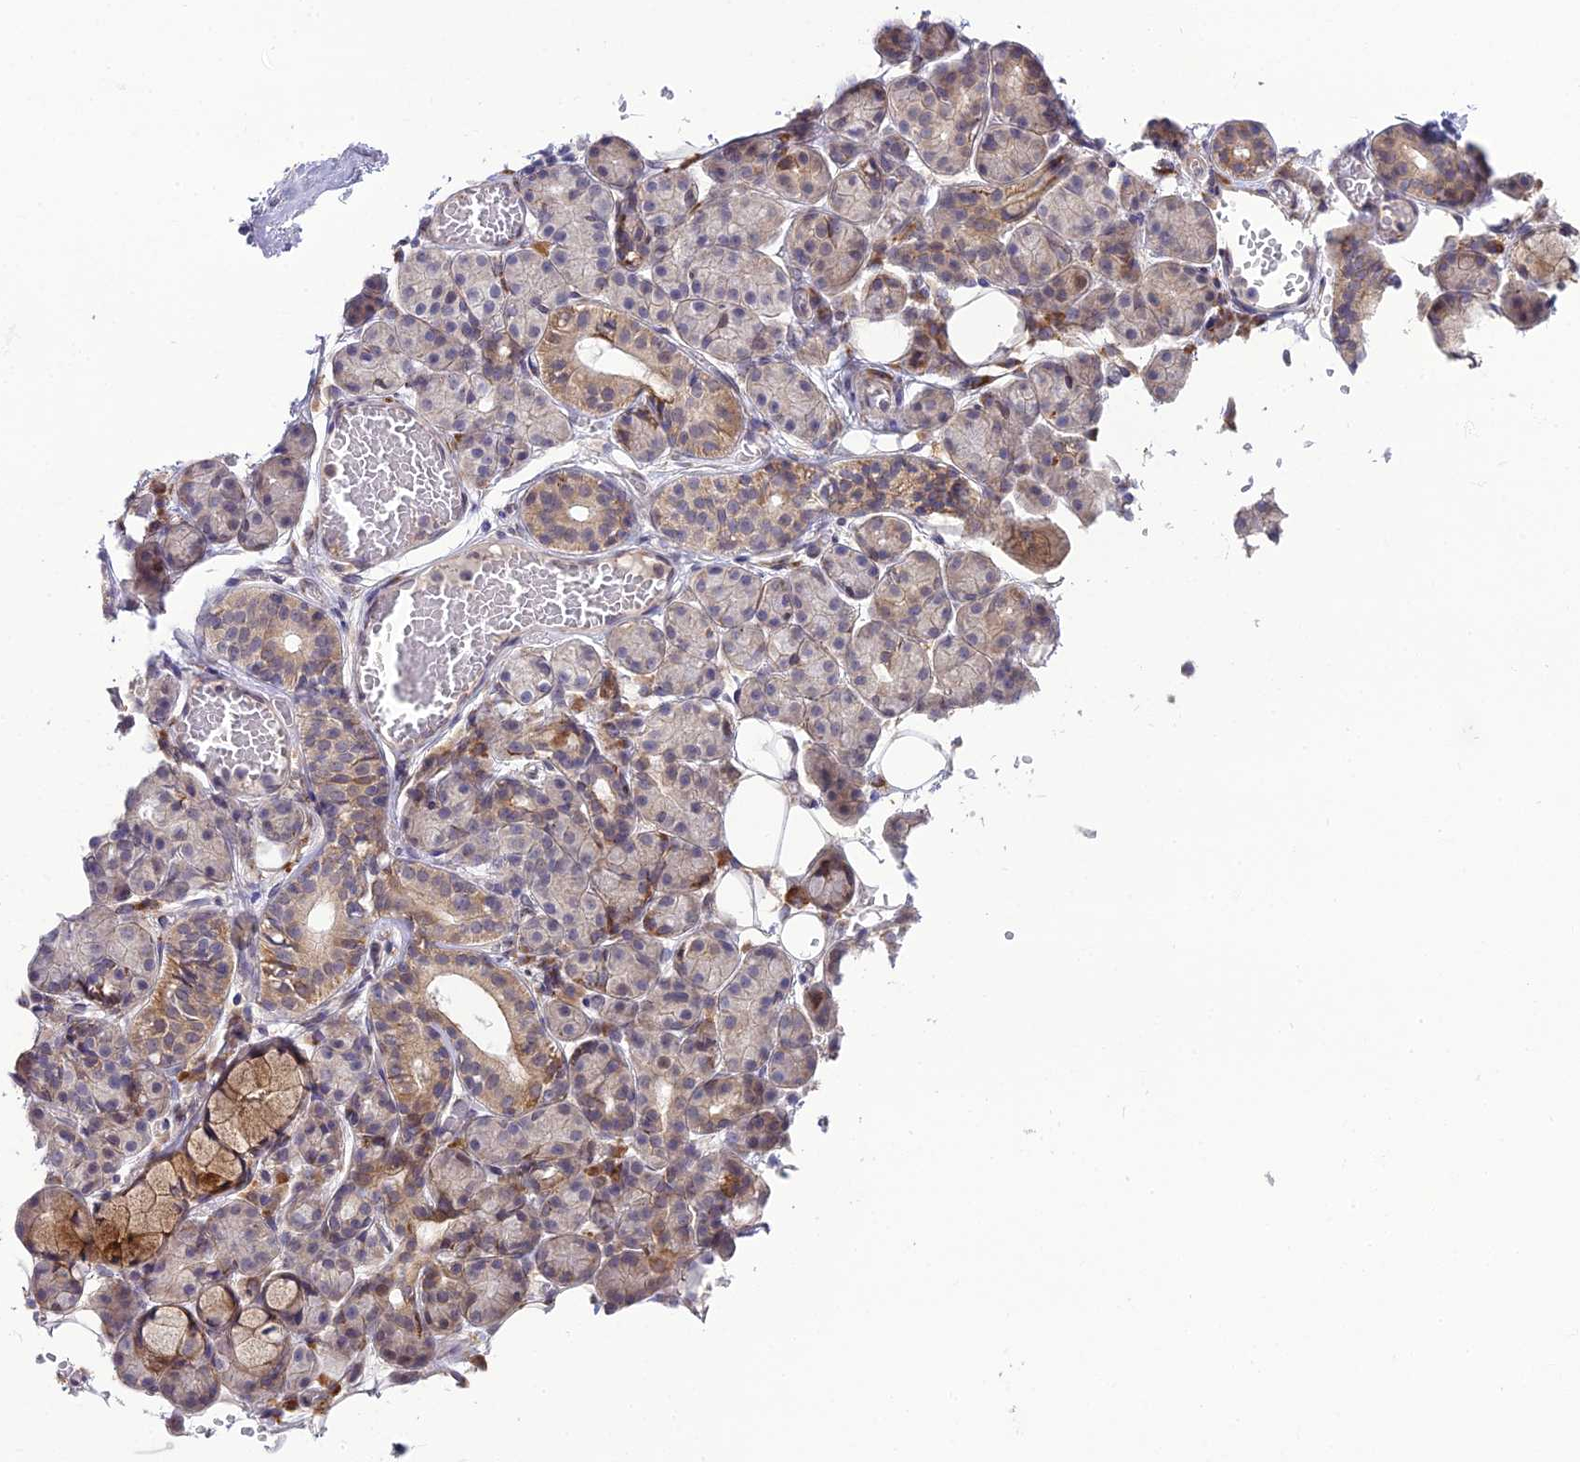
{"staining": {"intensity": "moderate", "quantity": "<25%", "location": "cytoplasmic/membranous"}, "tissue": "salivary gland", "cell_type": "Glandular cells", "image_type": "normal", "snomed": [{"axis": "morphology", "description": "Normal tissue, NOS"}, {"axis": "topography", "description": "Salivary gland"}], "caption": "The immunohistochemical stain shows moderate cytoplasmic/membranous positivity in glandular cells of normal salivary gland.", "gene": "TROAP", "patient": {"sex": "male", "age": 63}}